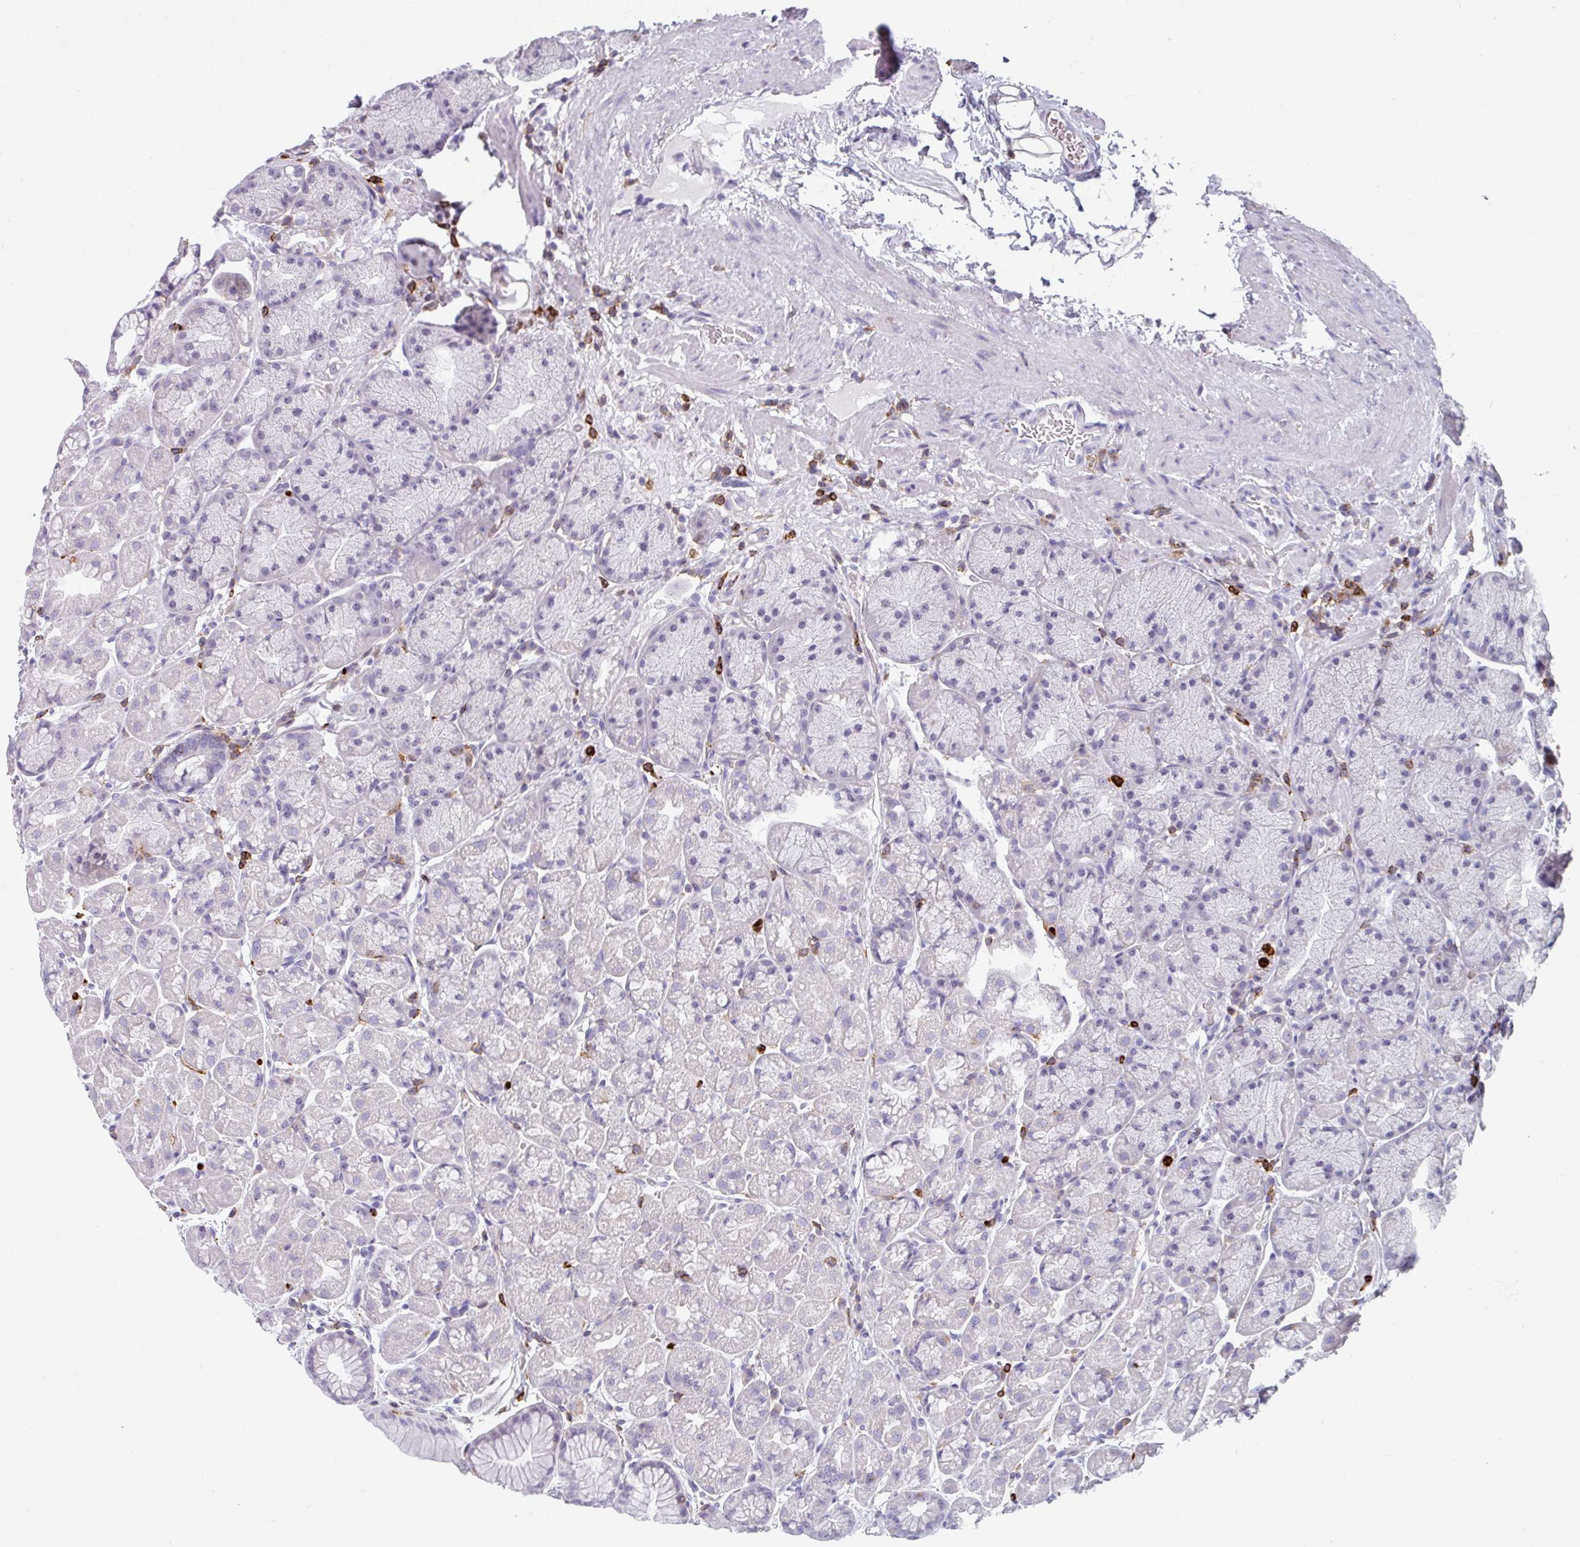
{"staining": {"intensity": "negative", "quantity": "none", "location": "none"}, "tissue": "stomach", "cell_type": "Glandular cells", "image_type": "normal", "snomed": [{"axis": "morphology", "description": "Normal tissue, NOS"}, {"axis": "topography", "description": "Stomach, lower"}], "caption": "A high-resolution micrograph shows IHC staining of normal stomach, which shows no significant expression in glandular cells.", "gene": "EXOSC5", "patient": {"sex": "male", "age": 67}}